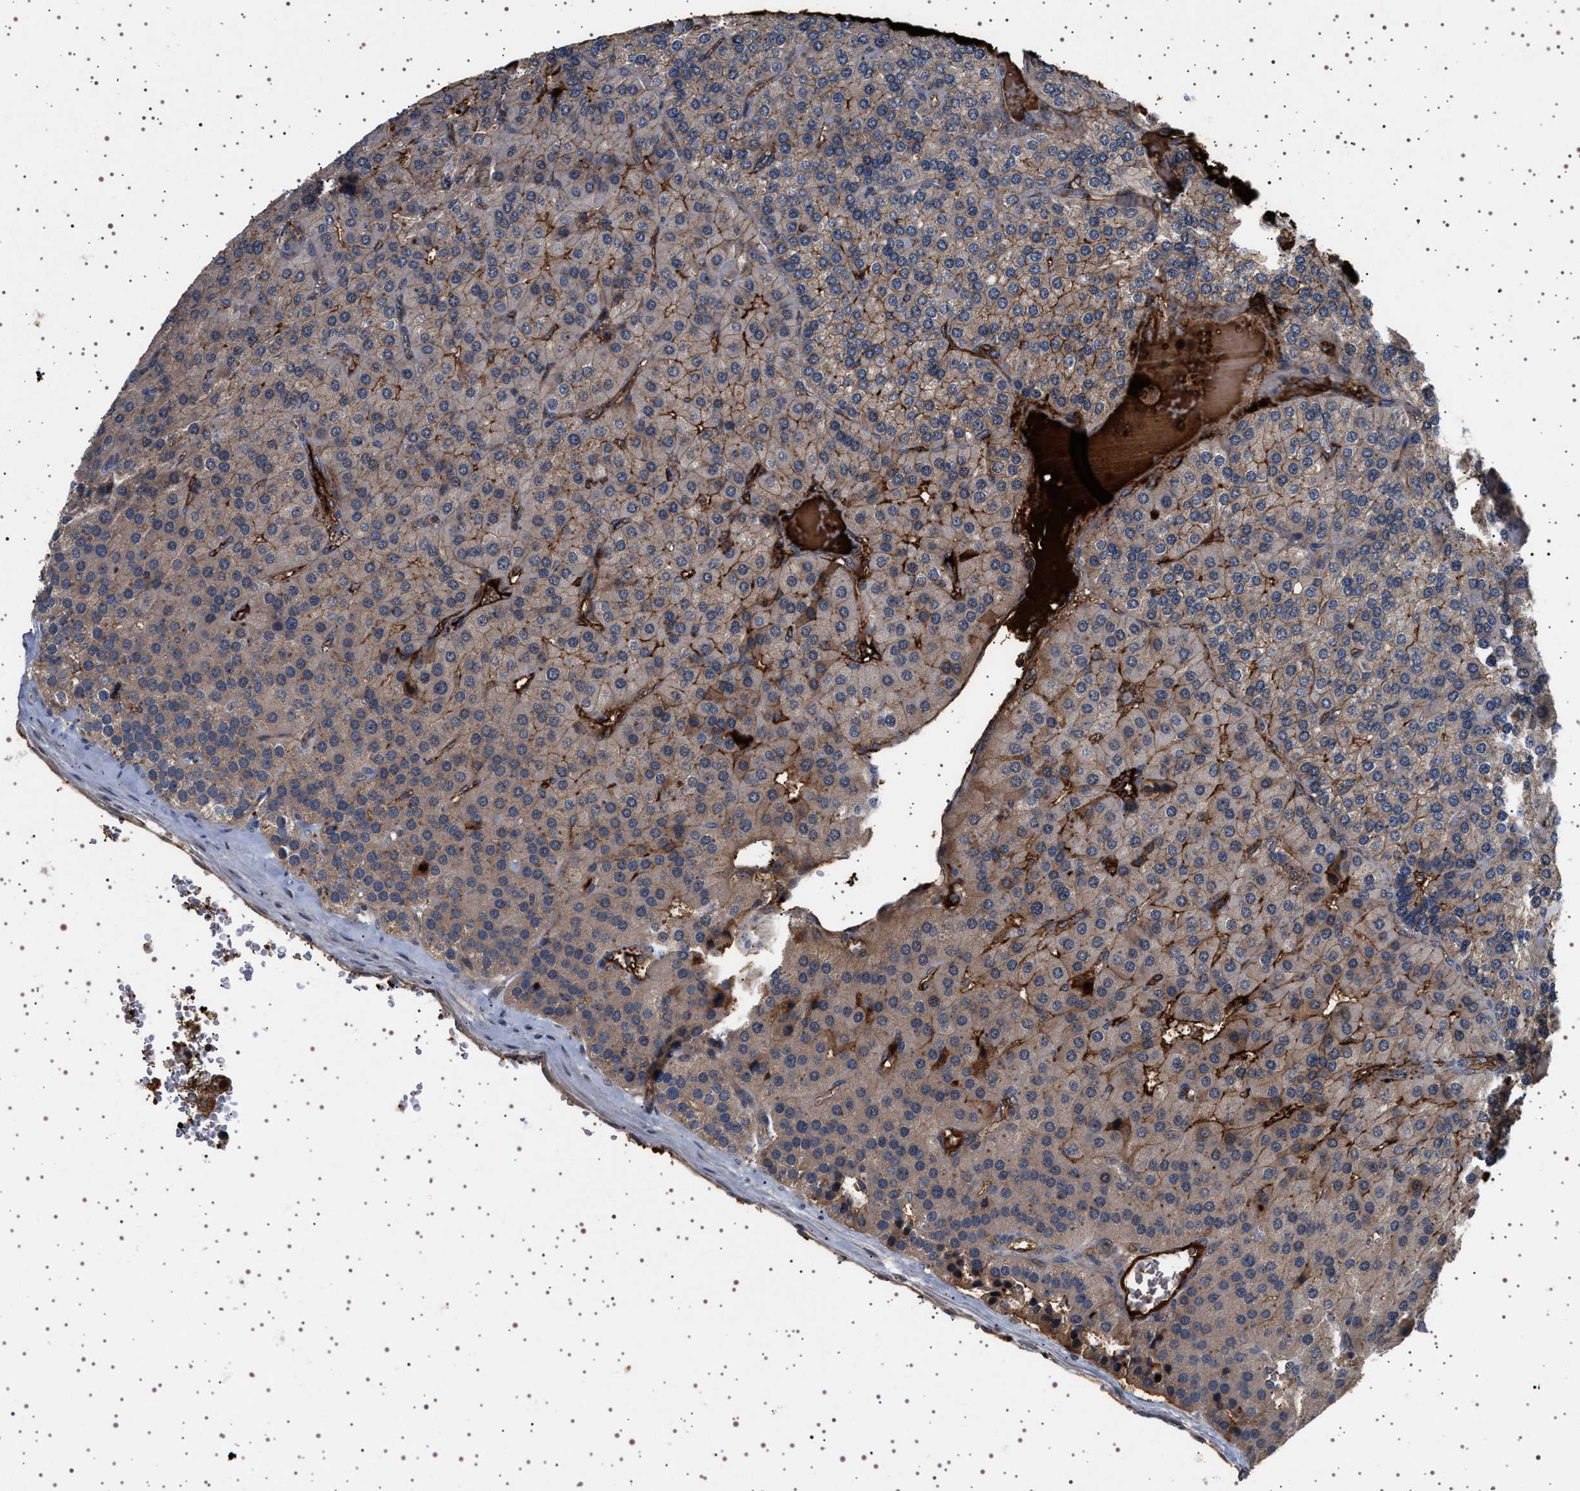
{"staining": {"intensity": "moderate", "quantity": "25%-75%", "location": "cytoplasmic/membranous"}, "tissue": "parathyroid gland", "cell_type": "Glandular cells", "image_type": "normal", "snomed": [{"axis": "morphology", "description": "Normal tissue, NOS"}, {"axis": "morphology", "description": "Adenoma, NOS"}, {"axis": "topography", "description": "Parathyroid gland"}], "caption": "Immunohistochemical staining of unremarkable parathyroid gland demonstrates 25%-75% levels of moderate cytoplasmic/membranous protein positivity in approximately 25%-75% of glandular cells. The staining is performed using DAB (3,3'-diaminobenzidine) brown chromogen to label protein expression. The nuclei are counter-stained blue using hematoxylin.", "gene": "FICD", "patient": {"sex": "female", "age": 86}}